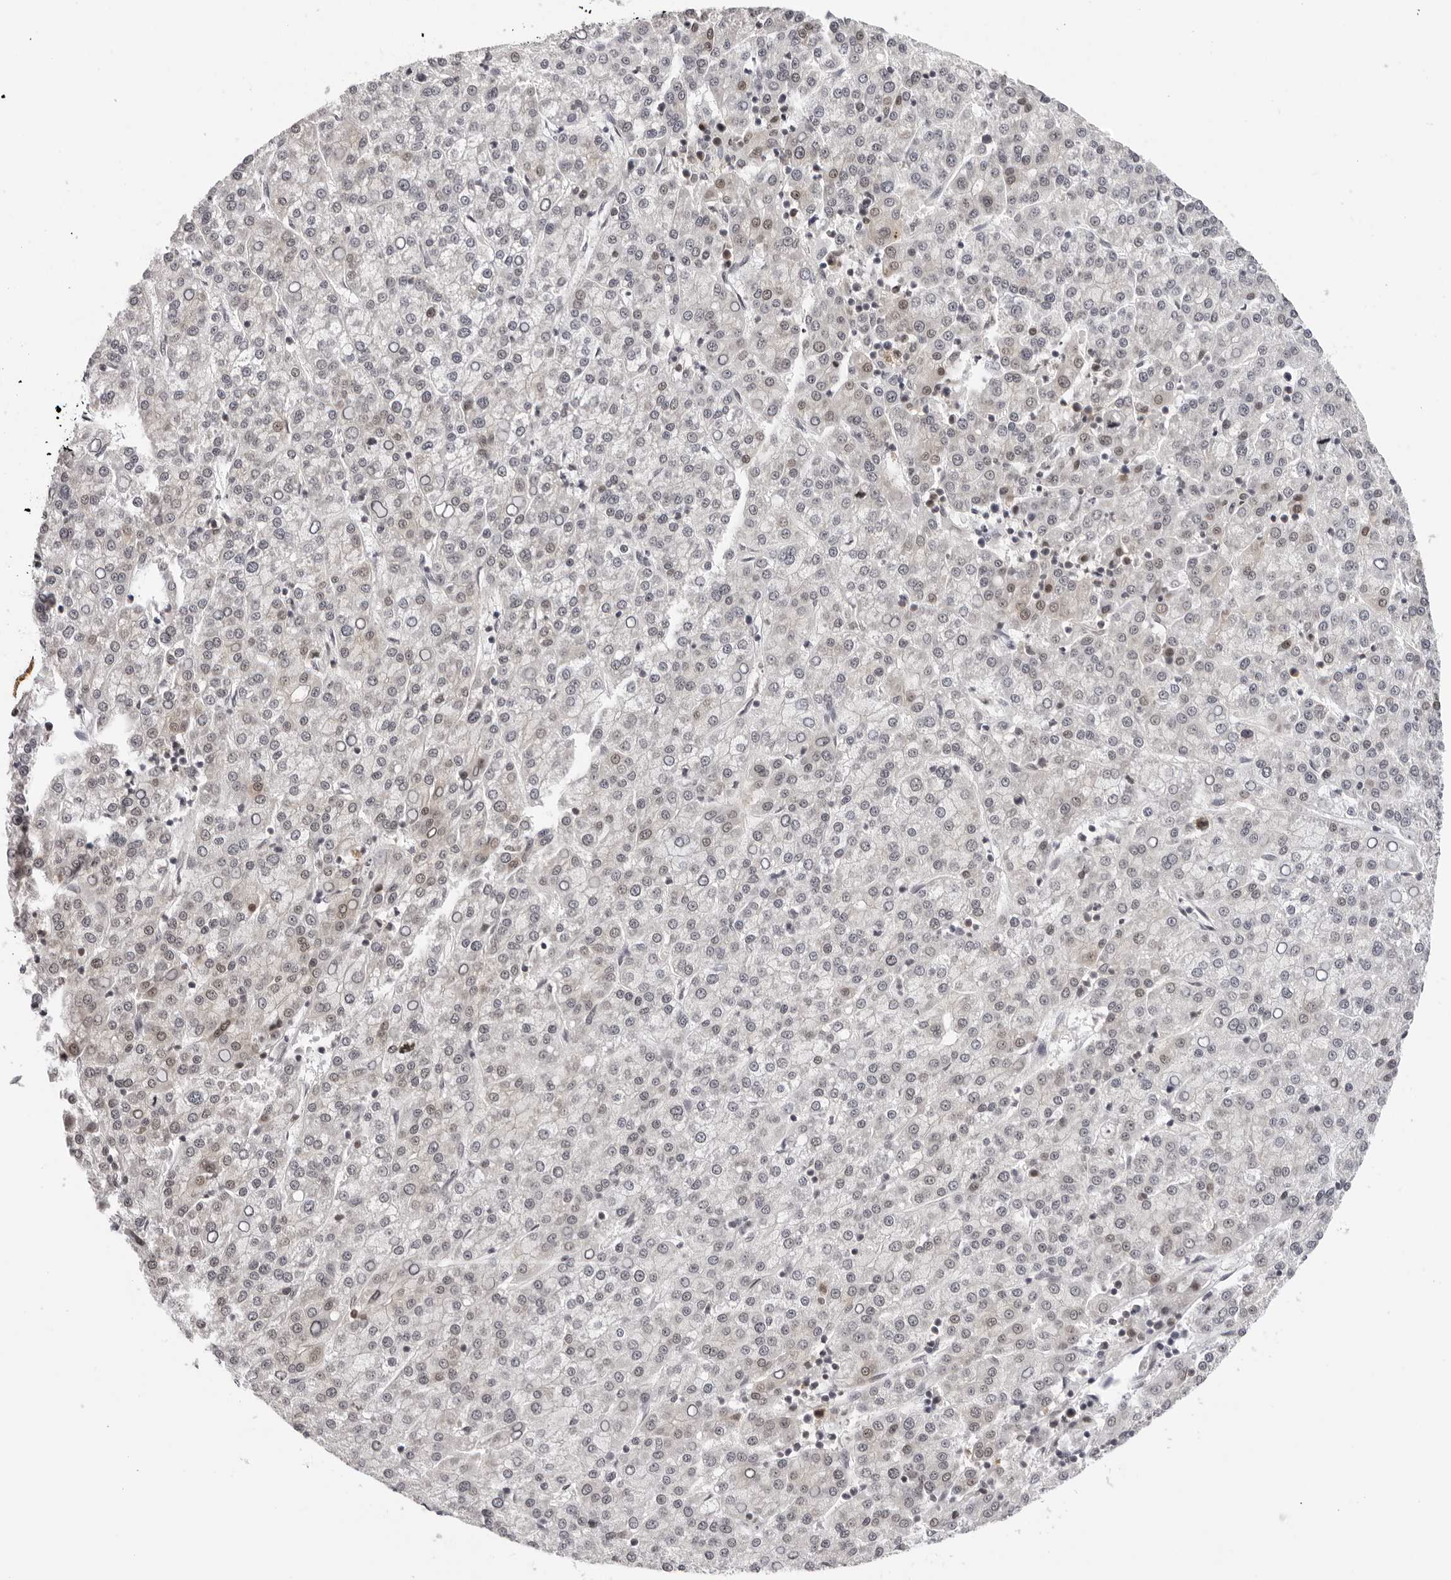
{"staining": {"intensity": "negative", "quantity": "none", "location": "none"}, "tissue": "liver cancer", "cell_type": "Tumor cells", "image_type": "cancer", "snomed": [{"axis": "morphology", "description": "Carcinoma, Hepatocellular, NOS"}, {"axis": "topography", "description": "Liver"}], "caption": "This is an IHC image of human liver cancer. There is no expression in tumor cells.", "gene": "WDR77", "patient": {"sex": "female", "age": 58}}